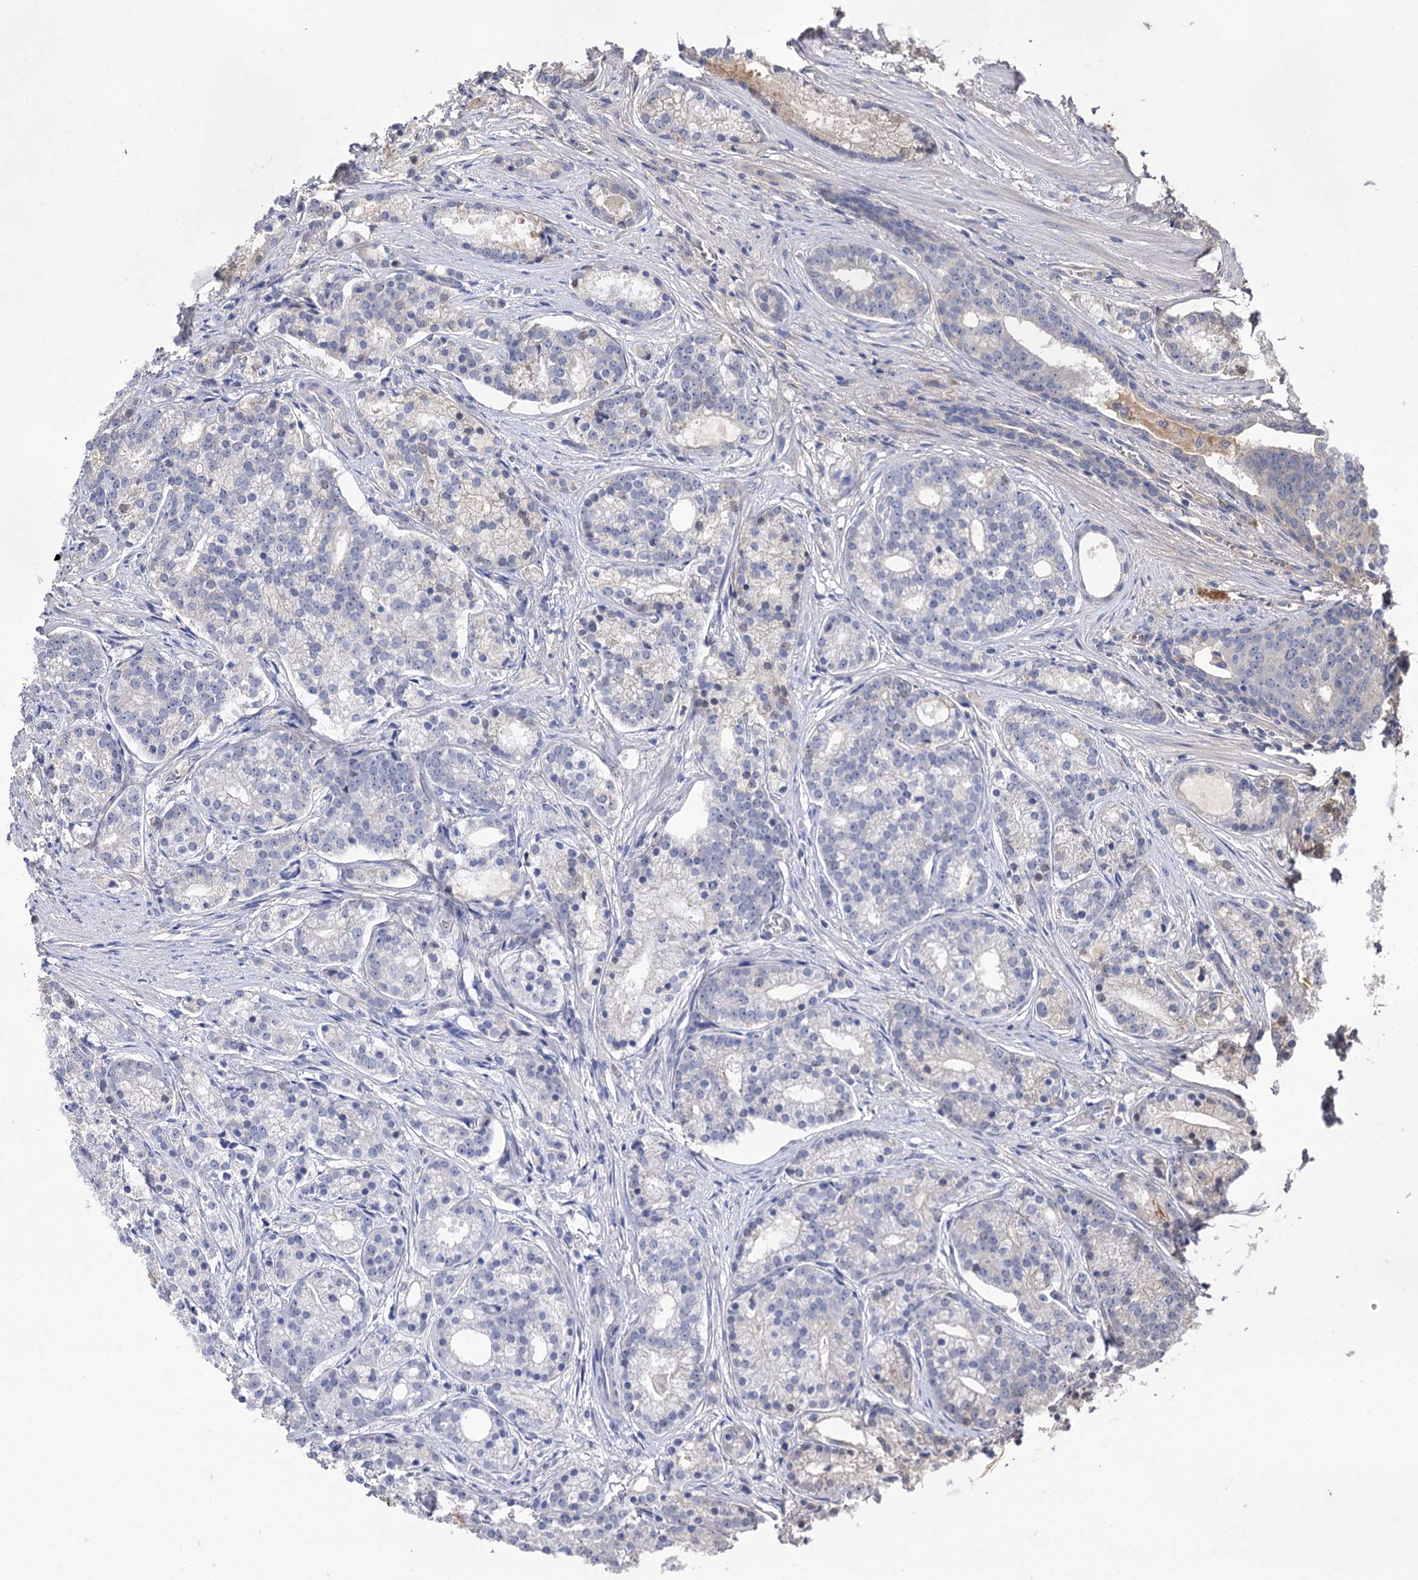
{"staining": {"intensity": "negative", "quantity": "none", "location": "none"}, "tissue": "prostate cancer", "cell_type": "Tumor cells", "image_type": "cancer", "snomed": [{"axis": "morphology", "description": "Adenocarcinoma, Low grade"}, {"axis": "topography", "description": "Prostate"}], "caption": "Prostate low-grade adenocarcinoma was stained to show a protein in brown. There is no significant positivity in tumor cells.", "gene": "USP50", "patient": {"sex": "male", "age": 71}}